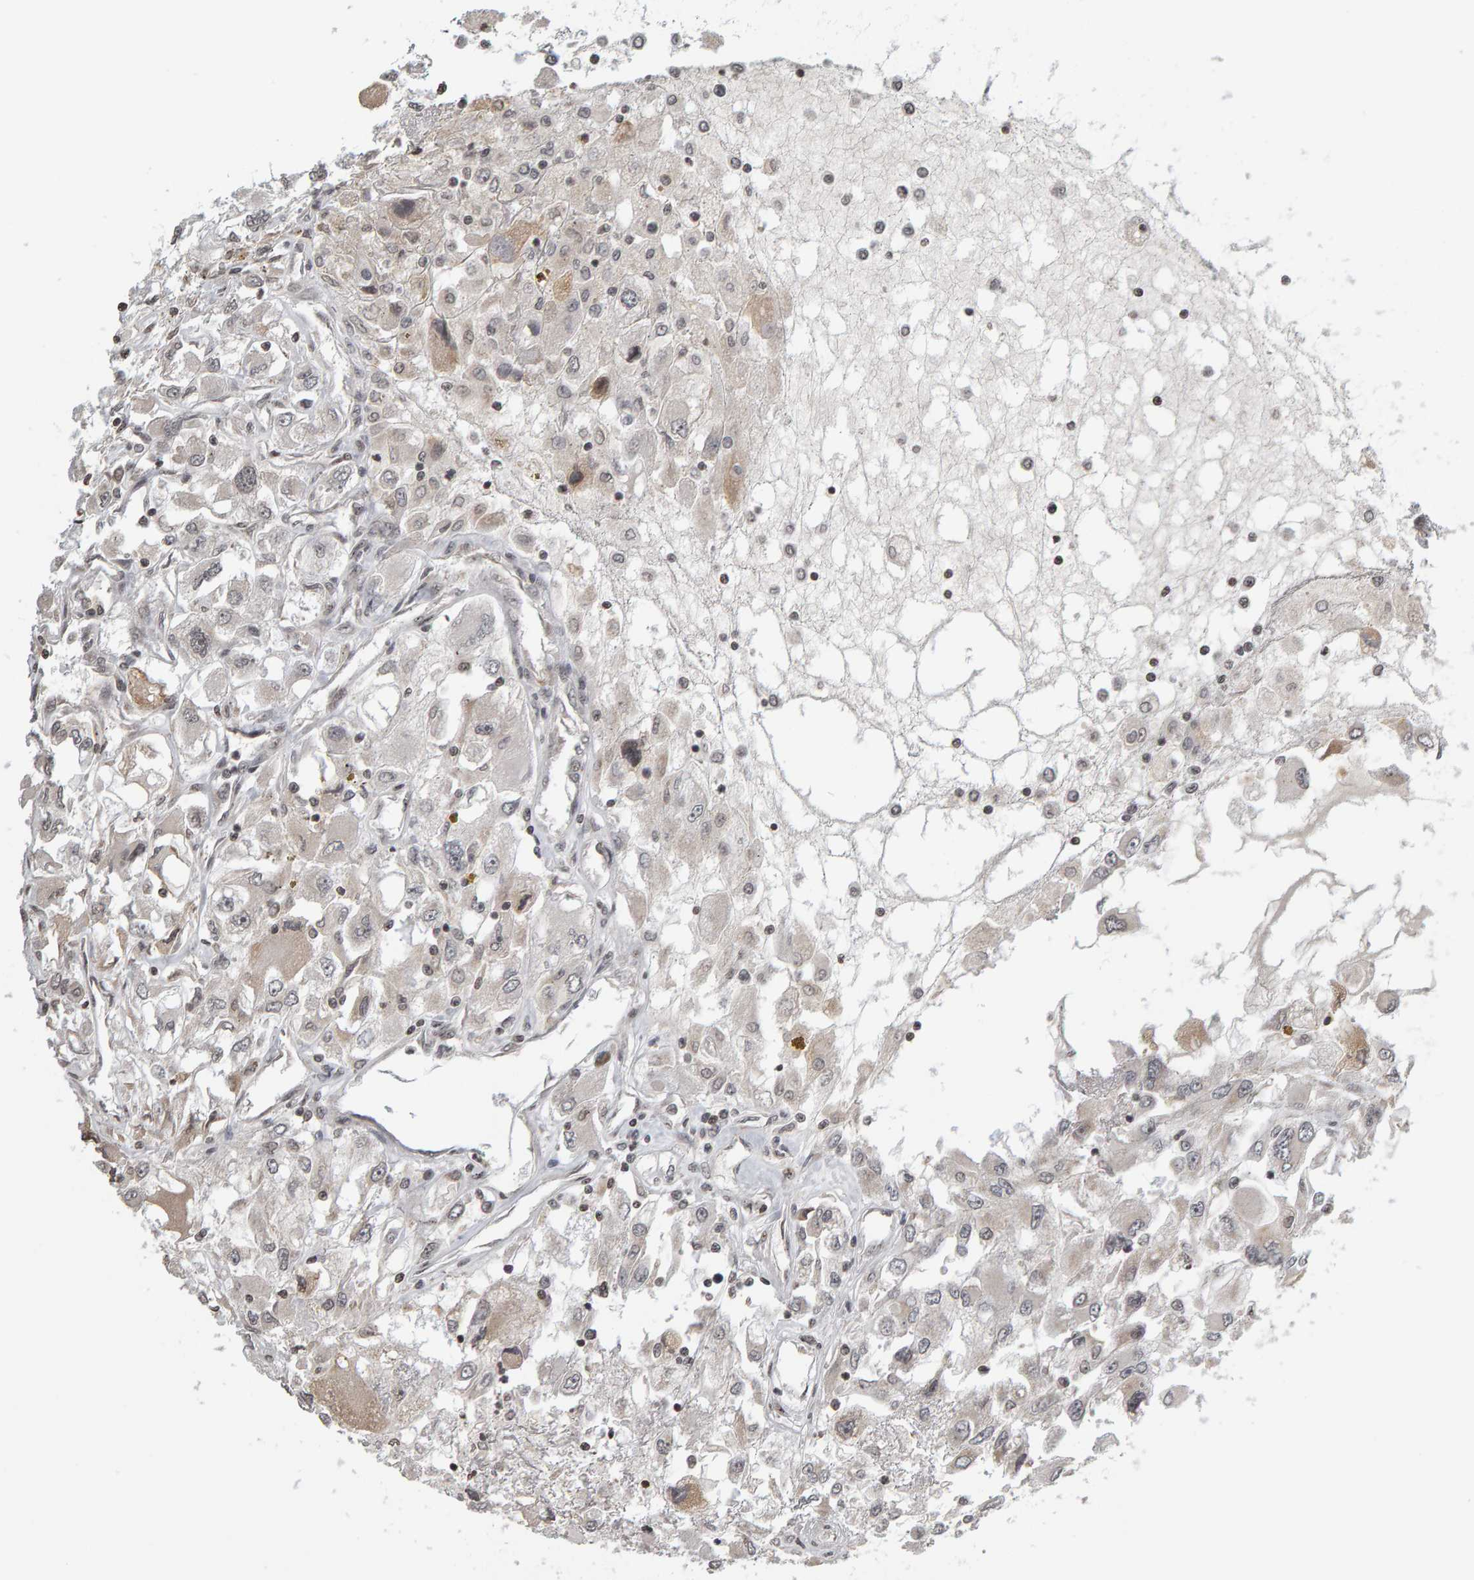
{"staining": {"intensity": "weak", "quantity": "<25%", "location": "cytoplasmic/membranous,nuclear"}, "tissue": "renal cancer", "cell_type": "Tumor cells", "image_type": "cancer", "snomed": [{"axis": "morphology", "description": "Adenocarcinoma, NOS"}, {"axis": "topography", "description": "Kidney"}], "caption": "DAB (3,3'-diaminobenzidine) immunohistochemical staining of human renal cancer (adenocarcinoma) displays no significant positivity in tumor cells.", "gene": "TRAM1", "patient": {"sex": "female", "age": 52}}